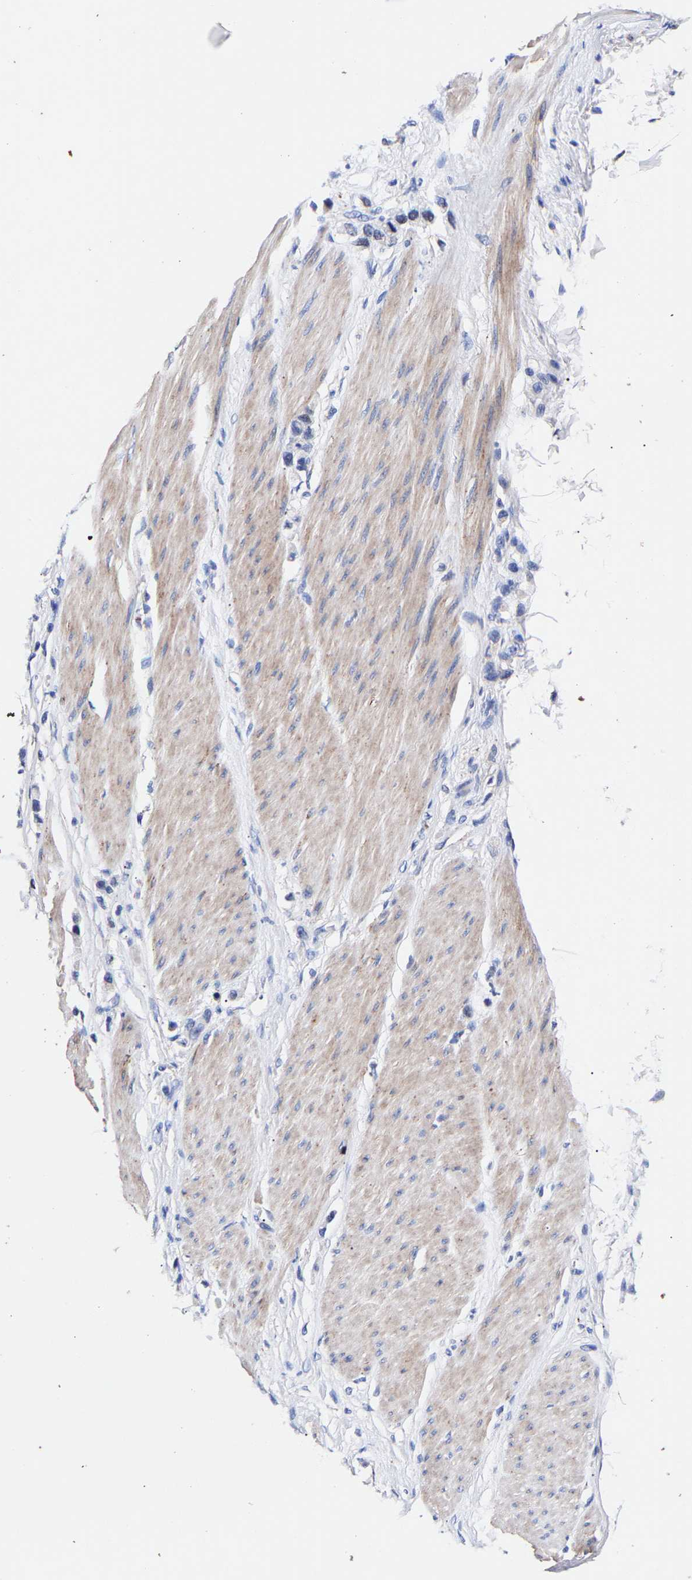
{"staining": {"intensity": "negative", "quantity": "none", "location": "none"}, "tissue": "stomach cancer", "cell_type": "Tumor cells", "image_type": "cancer", "snomed": [{"axis": "morphology", "description": "Adenocarcinoma, NOS"}, {"axis": "topography", "description": "Stomach"}], "caption": "Stomach cancer (adenocarcinoma) stained for a protein using immunohistochemistry (IHC) reveals no expression tumor cells.", "gene": "SEM1", "patient": {"sex": "female", "age": 65}}